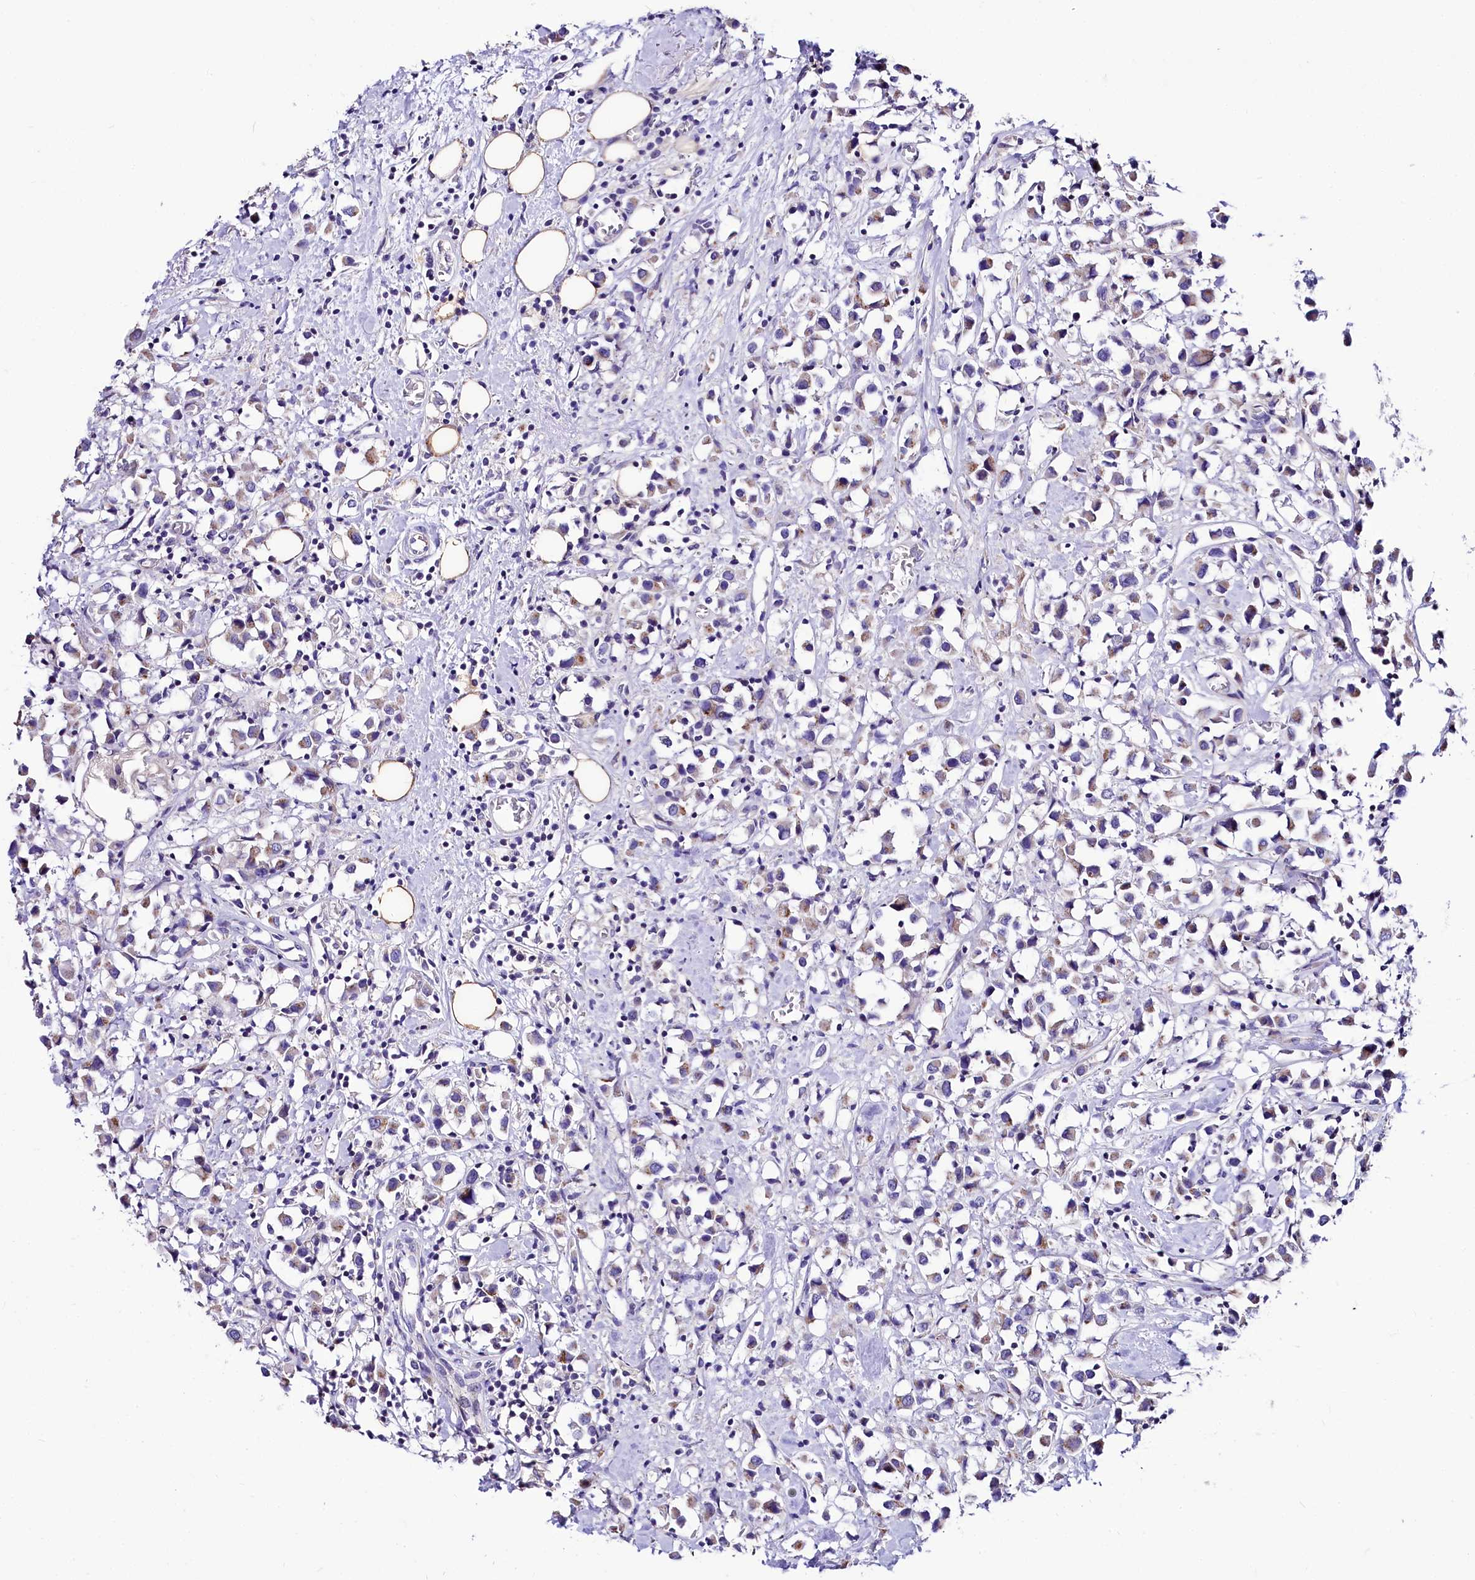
{"staining": {"intensity": "negative", "quantity": "none", "location": "none"}, "tissue": "breast cancer", "cell_type": "Tumor cells", "image_type": "cancer", "snomed": [{"axis": "morphology", "description": "Duct carcinoma"}, {"axis": "topography", "description": "Breast"}], "caption": "Protein analysis of breast cancer shows no significant expression in tumor cells. (Immunohistochemistry (ihc), brightfield microscopy, high magnification).", "gene": "ABHD5", "patient": {"sex": "female", "age": 61}}